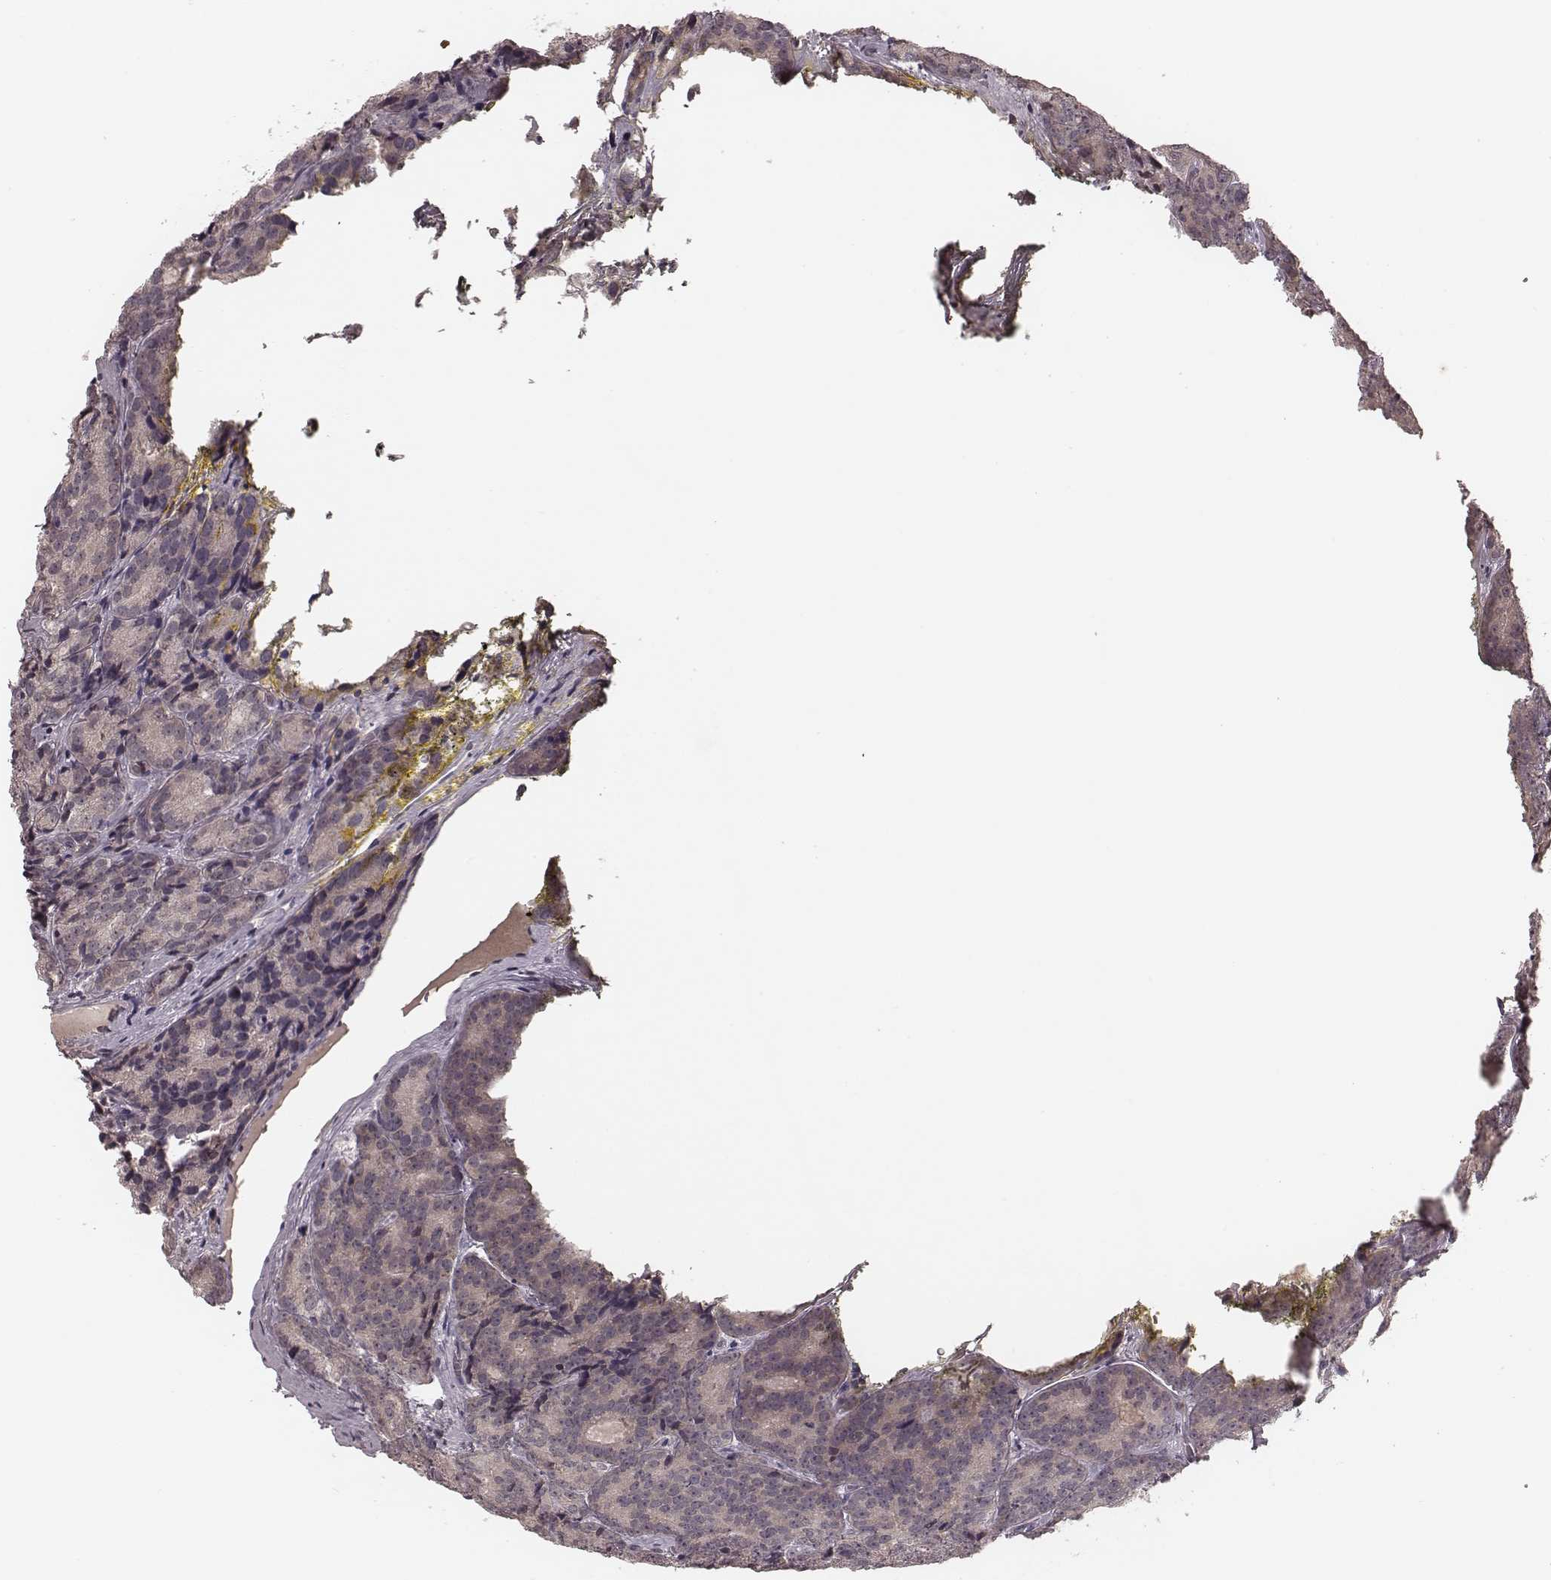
{"staining": {"intensity": "negative", "quantity": "none", "location": "none"}, "tissue": "prostate cancer", "cell_type": "Tumor cells", "image_type": "cancer", "snomed": [{"axis": "morphology", "description": "Adenocarcinoma, NOS"}, {"axis": "topography", "description": "Prostate"}], "caption": "DAB immunohistochemical staining of prostate adenocarcinoma displays no significant staining in tumor cells.", "gene": "IL5", "patient": {"sex": "male", "age": 71}}